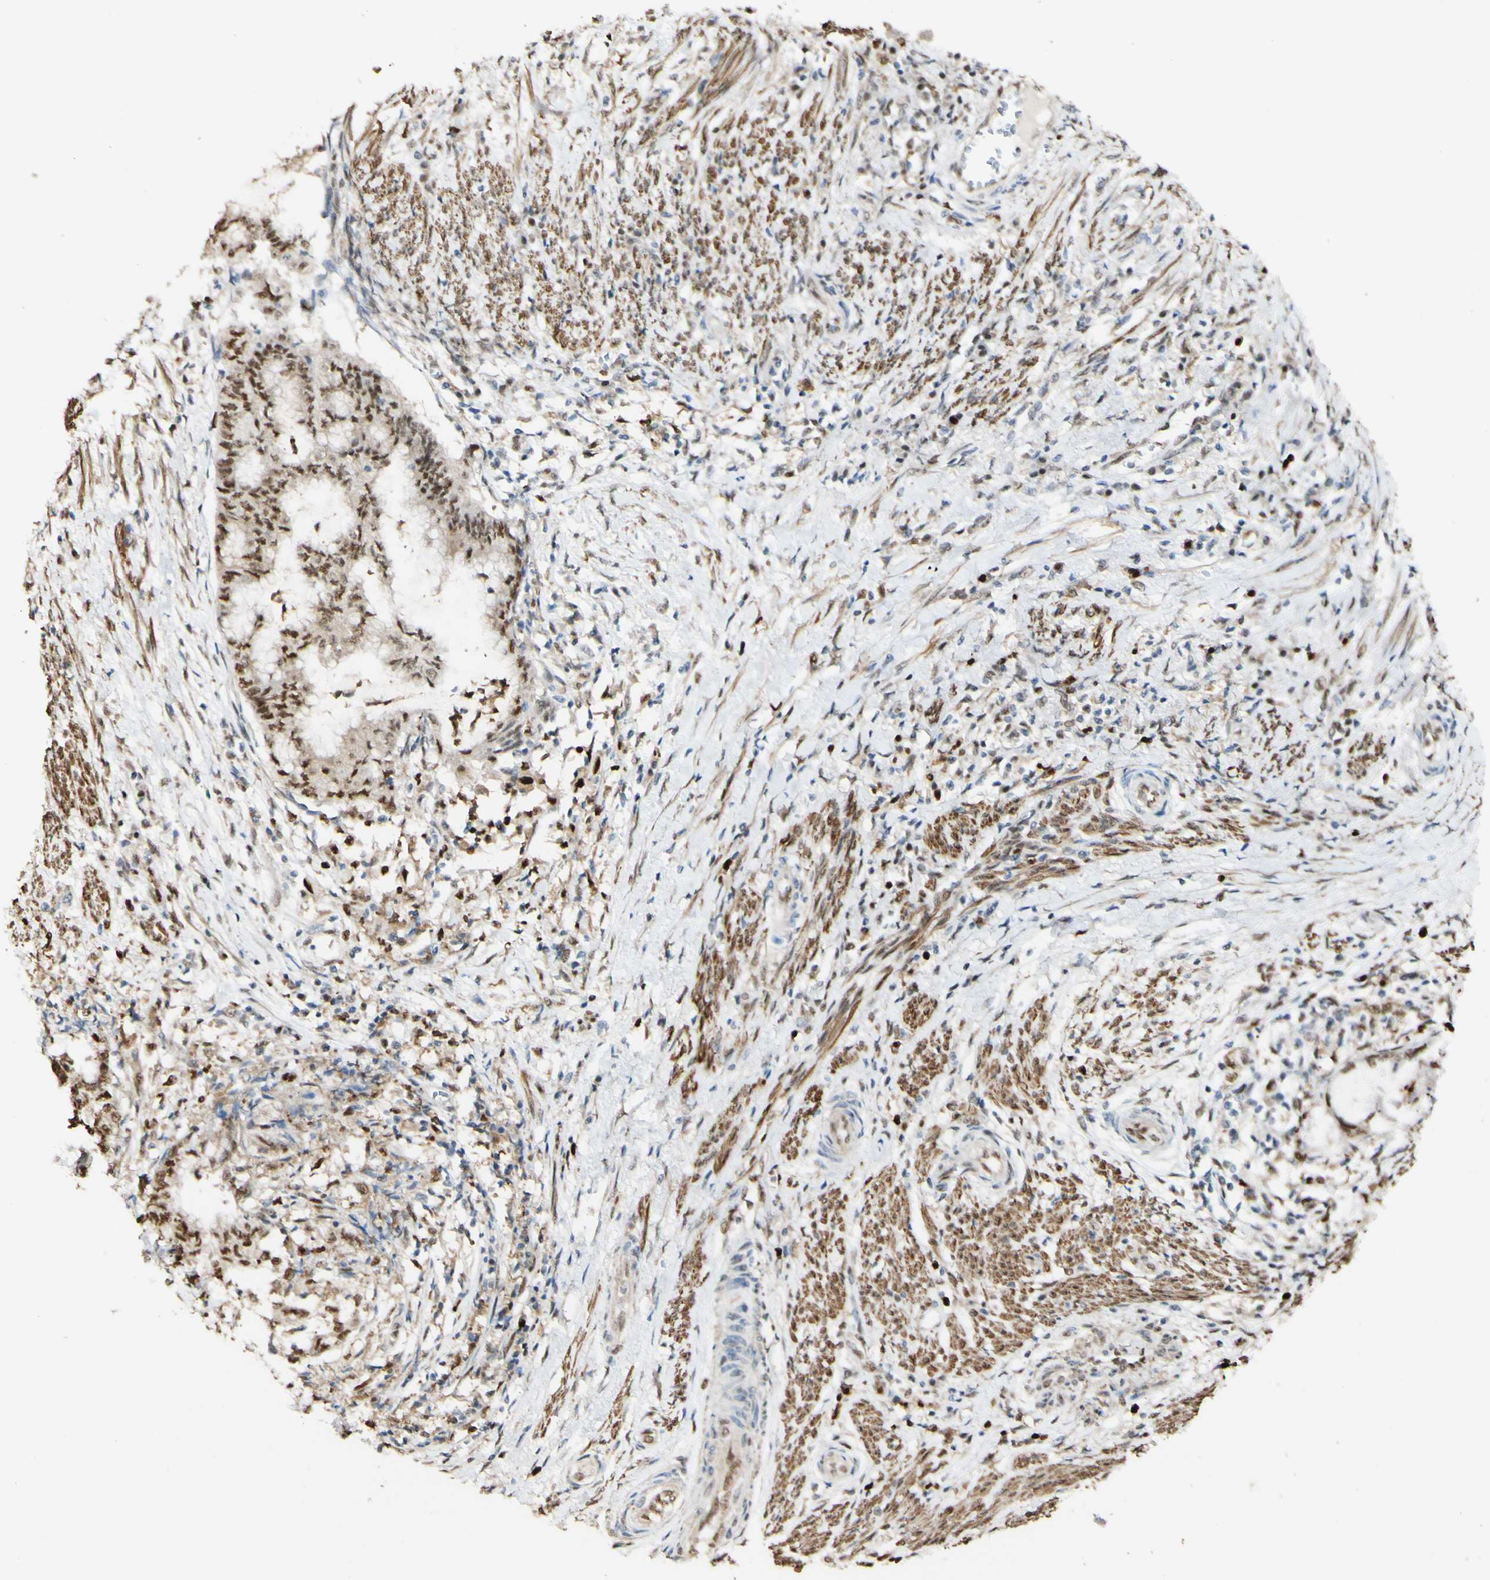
{"staining": {"intensity": "strong", "quantity": ">75%", "location": "nuclear"}, "tissue": "endometrial cancer", "cell_type": "Tumor cells", "image_type": "cancer", "snomed": [{"axis": "morphology", "description": "Necrosis, NOS"}, {"axis": "morphology", "description": "Adenocarcinoma, NOS"}, {"axis": "topography", "description": "Endometrium"}], "caption": "Immunohistochemistry (DAB) staining of human adenocarcinoma (endometrial) shows strong nuclear protein staining in about >75% of tumor cells. (Stains: DAB (3,3'-diaminobenzidine) in brown, nuclei in blue, Microscopy: brightfield microscopy at high magnification).", "gene": "MAP3K4", "patient": {"sex": "female", "age": 79}}